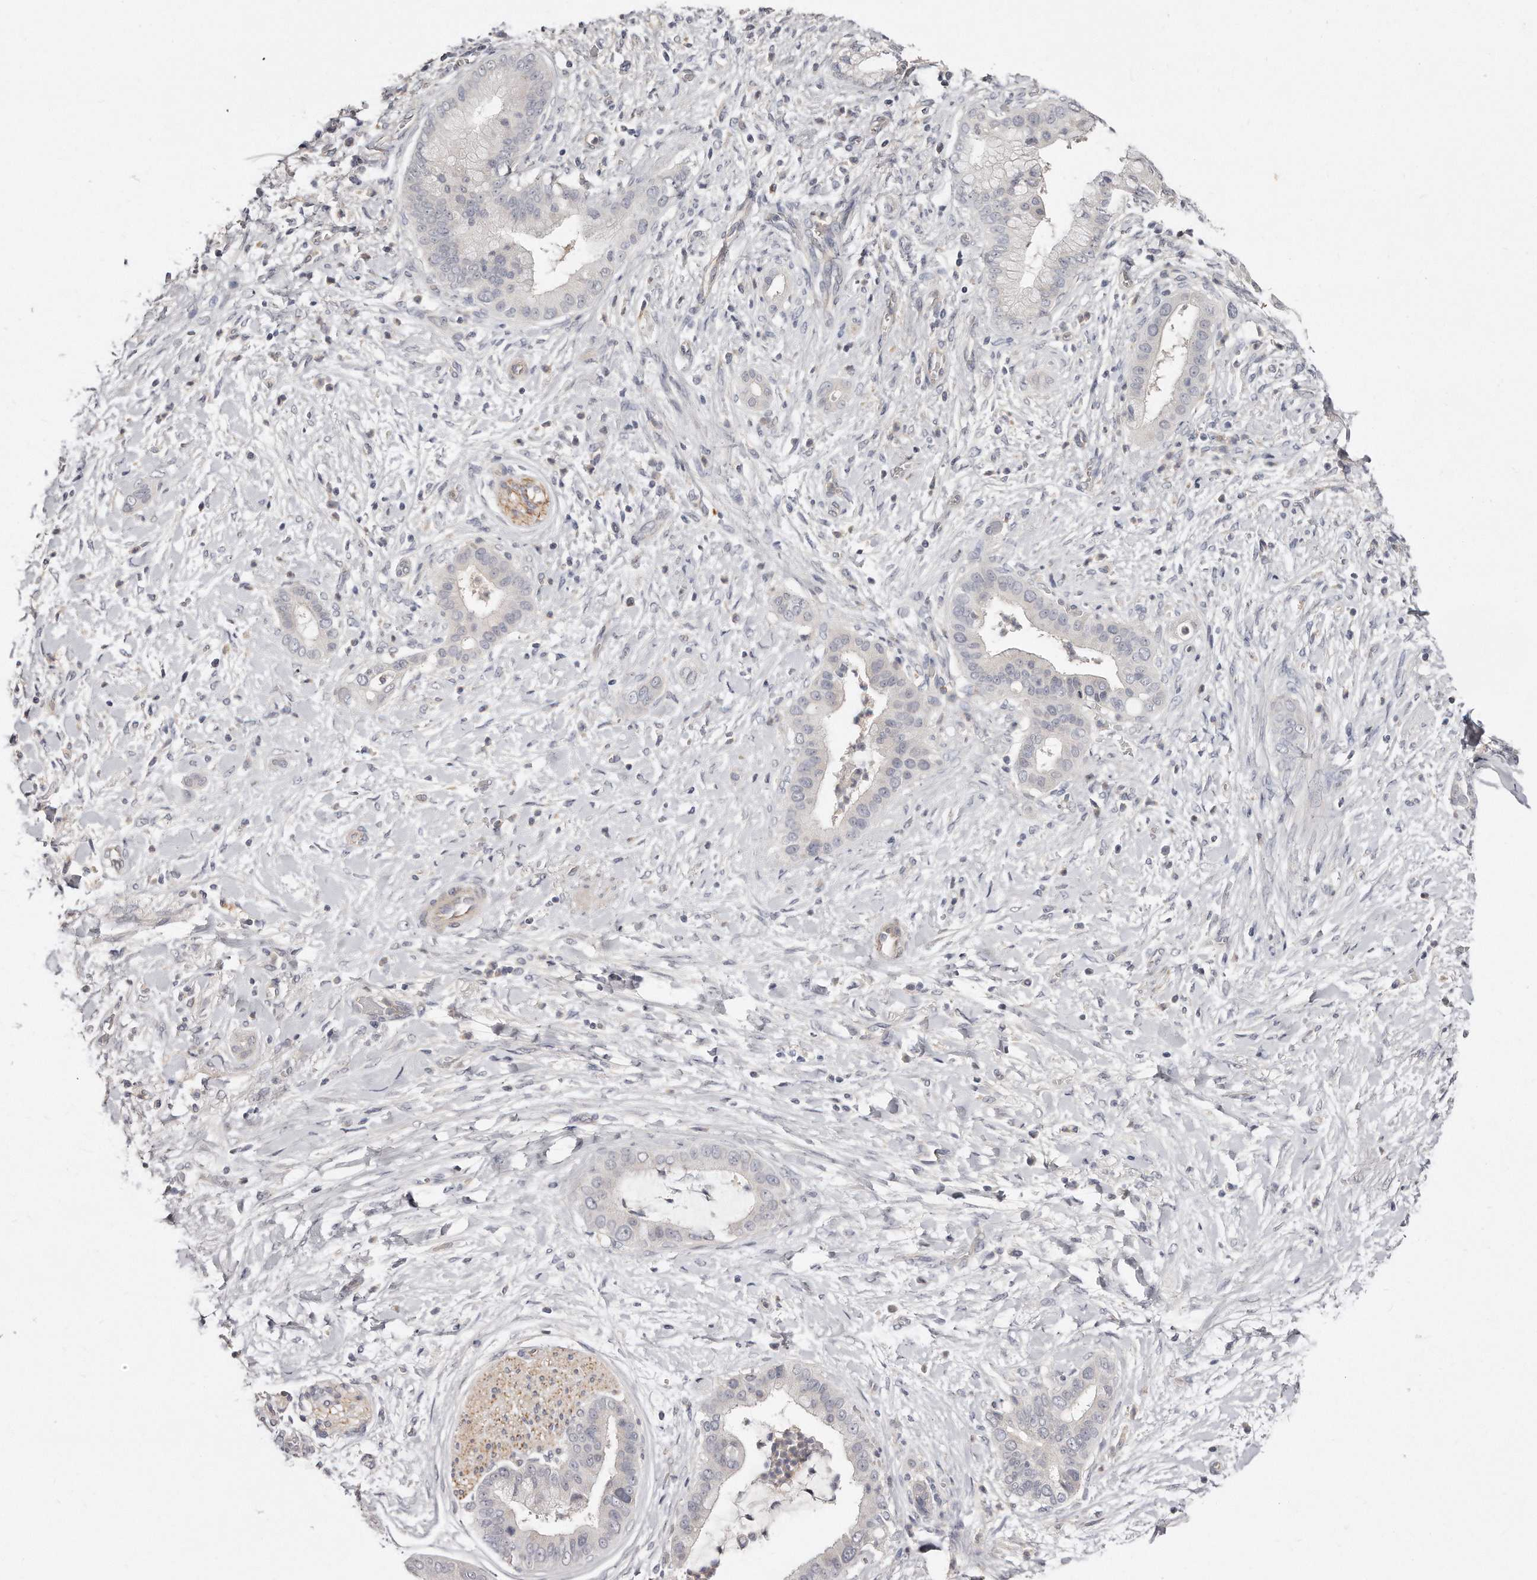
{"staining": {"intensity": "weak", "quantity": "<25%", "location": "cytoplasmic/membranous"}, "tissue": "liver cancer", "cell_type": "Tumor cells", "image_type": "cancer", "snomed": [{"axis": "morphology", "description": "Cholangiocarcinoma"}, {"axis": "topography", "description": "Liver"}], "caption": "Histopathology image shows no protein staining in tumor cells of cholangiocarcinoma (liver) tissue.", "gene": "TTLL4", "patient": {"sex": "female", "age": 54}}